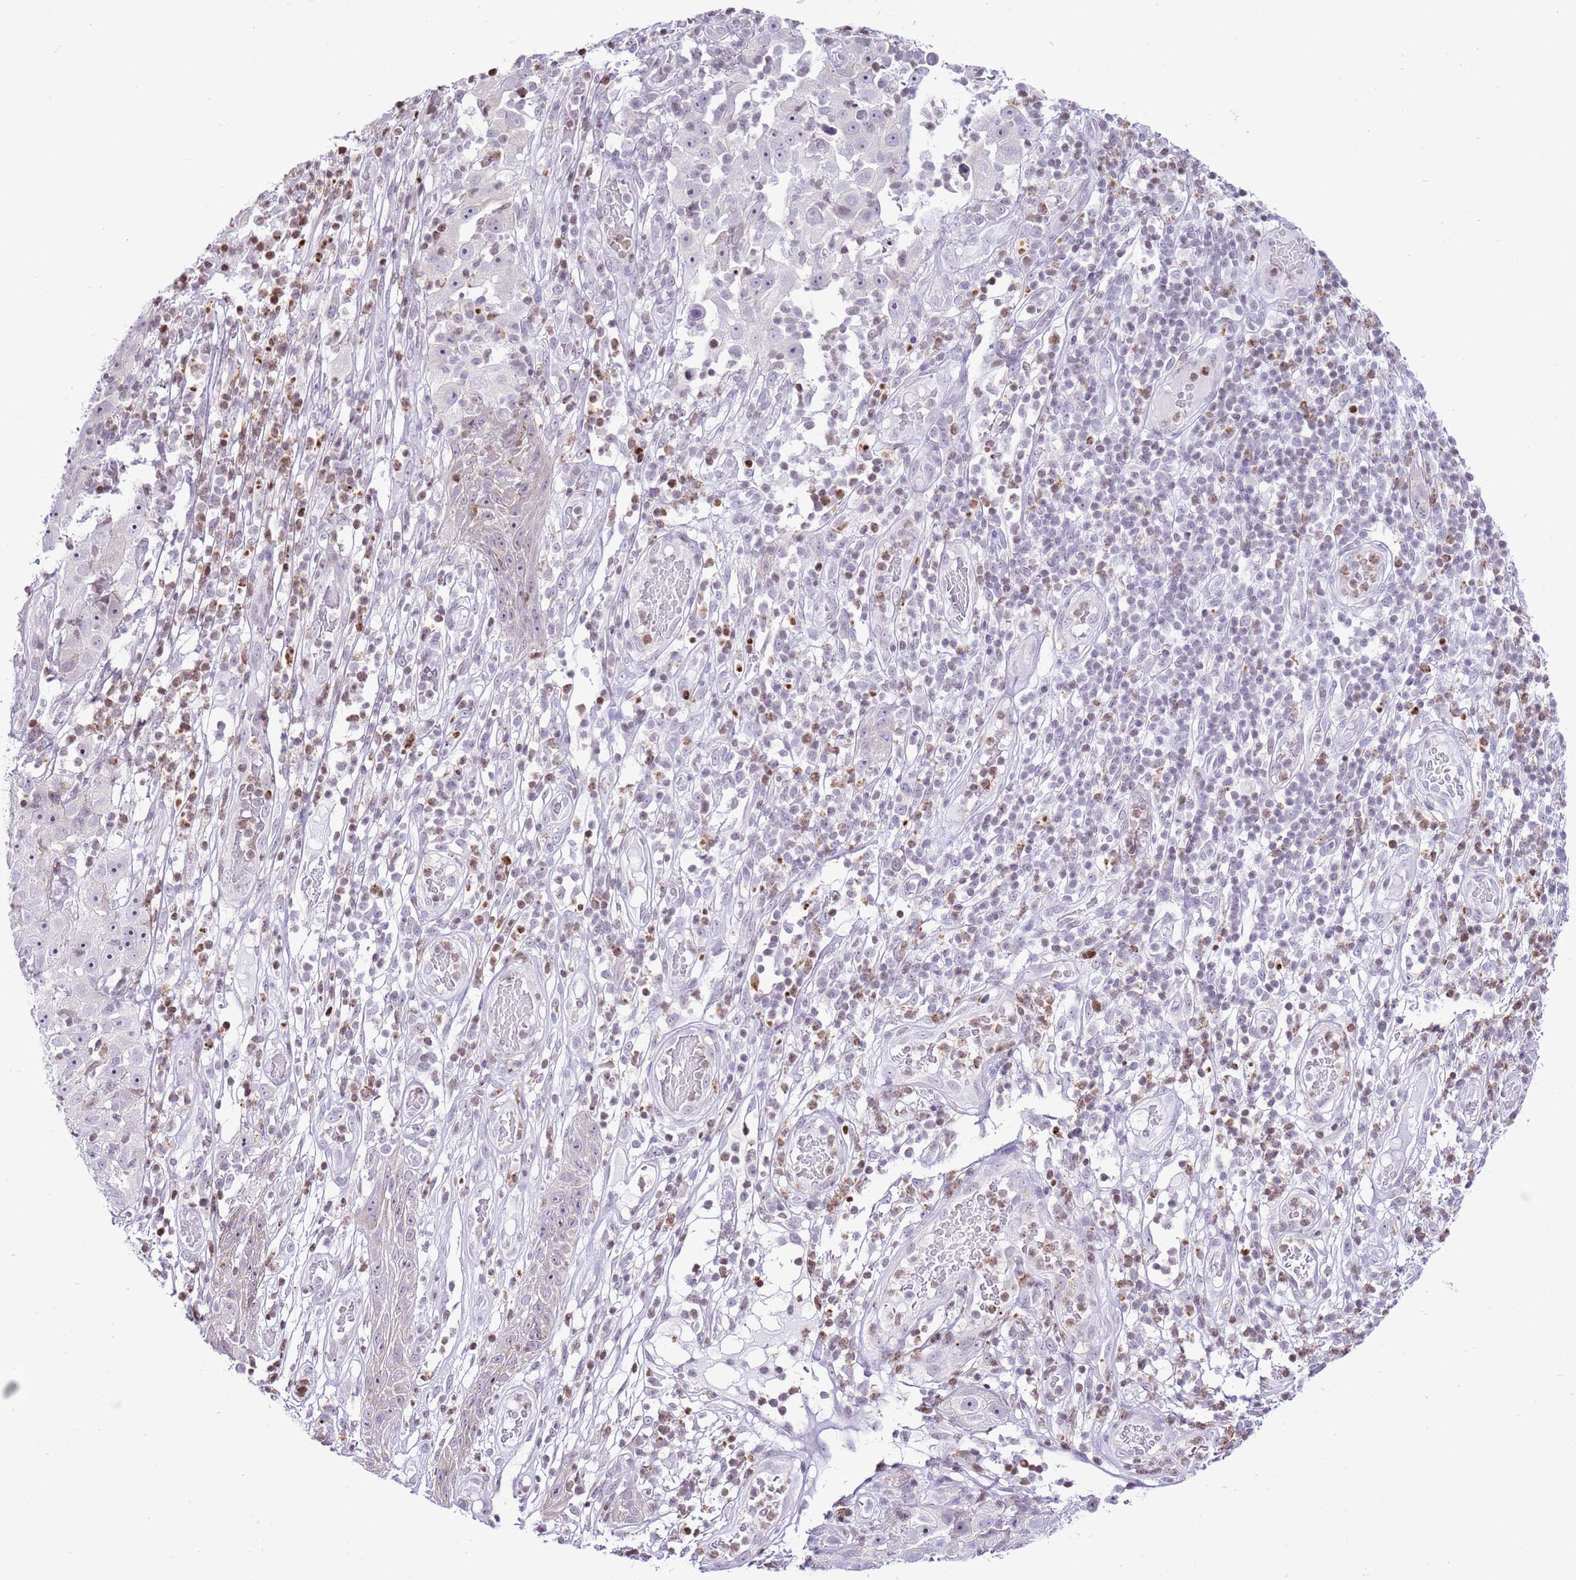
{"staining": {"intensity": "negative", "quantity": "none", "location": "none"}, "tissue": "skin cancer", "cell_type": "Tumor cells", "image_type": "cancer", "snomed": [{"axis": "morphology", "description": "Squamous cell carcinoma, NOS"}, {"axis": "topography", "description": "Skin"}], "caption": "Squamous cell carcinoma (skin) was stained to show a protein in brown. There is no significant staining in tumor cells.", "gene": "PRR15", "patient": {"sex": "female", "age": 87}}